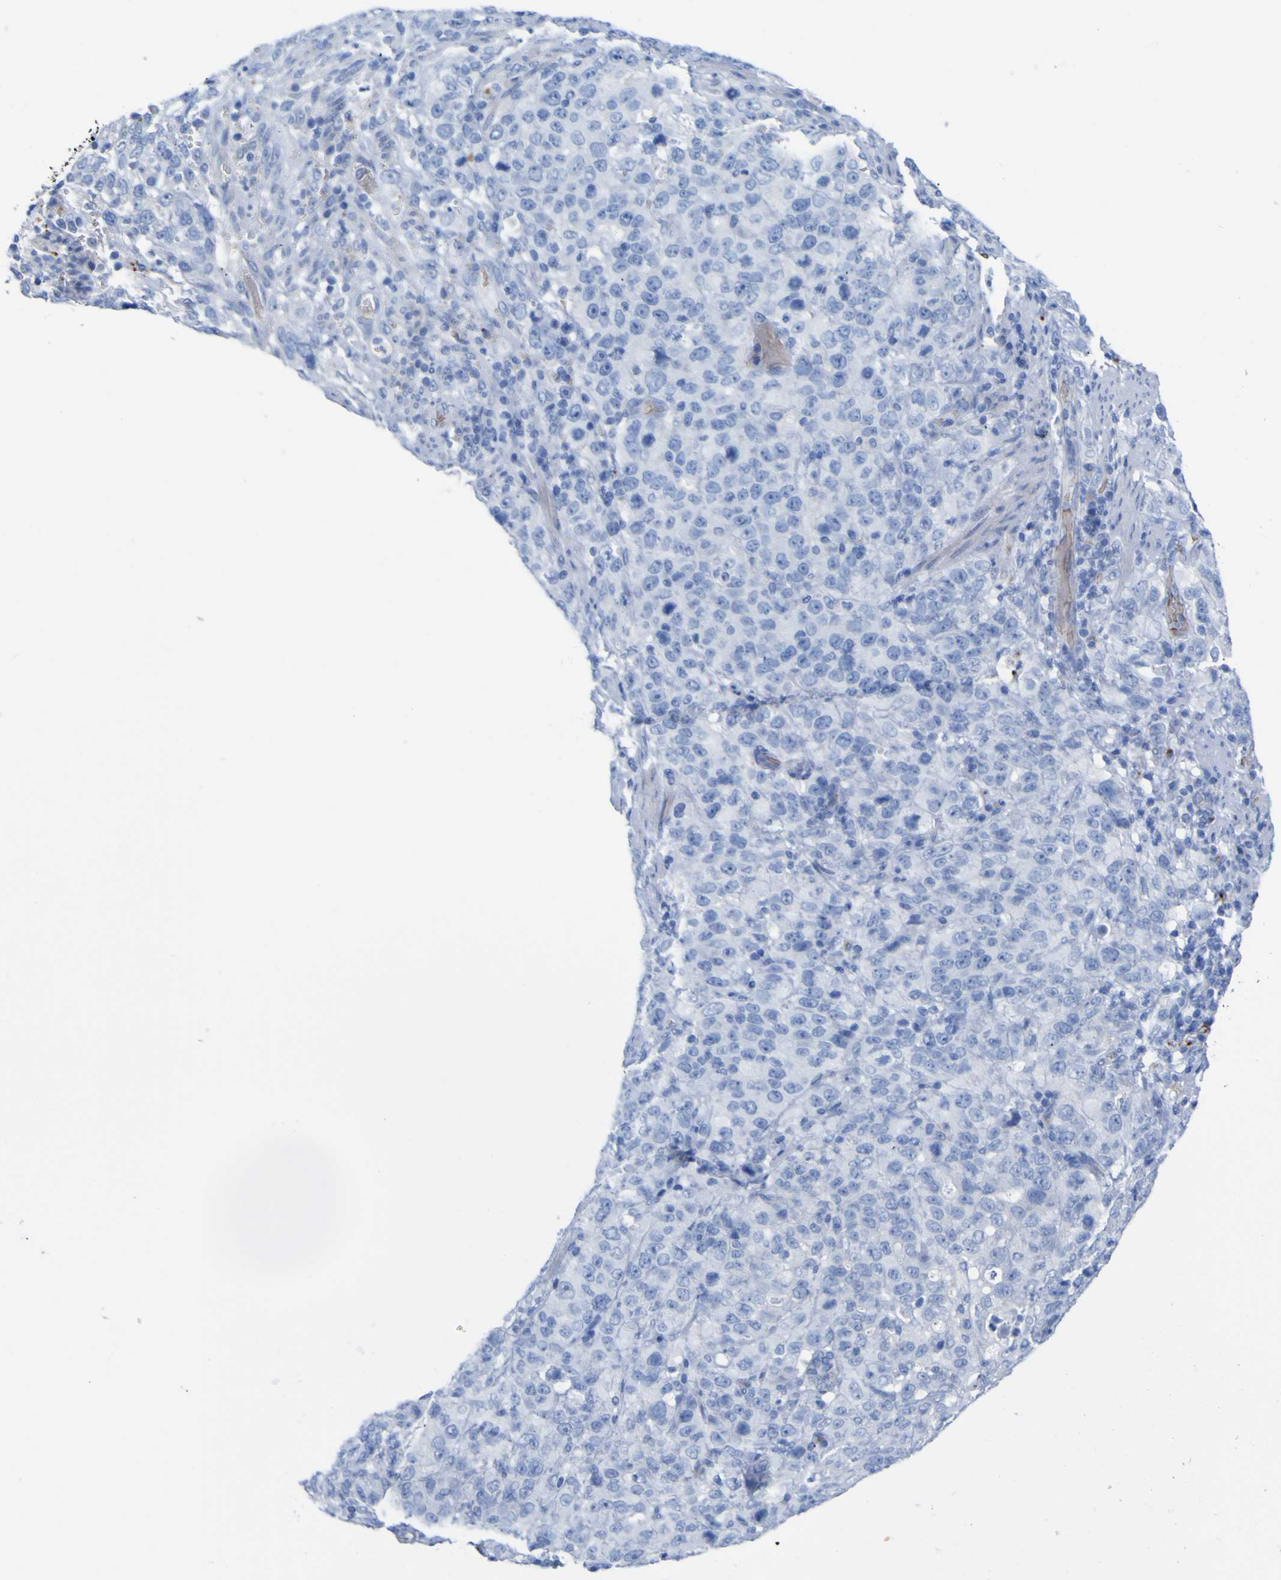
{"staining": {"intensity": "negative", "quantity": "none", "location": "none"}, "tissue": "stomach cancer", "cell_type": "Tumor cells", "image_type": "cancer", "snomed": [{"axis": "morphology", "description": "Normal tissue, NOS"}, {"axis": "morphology", "description": "Adenocarcinoma, NOS"}, {"axis": "topography", "description": "Stomach"}], "caption": "Immunohistochemistry image of neoplastic tissue: stomach cancer stained with DAB (3,3'-diaminobenzidine) shows no significant protein staining in tumor cells.", "gene": "GCM1", "patient": {"sex": "male", "age": 48}}